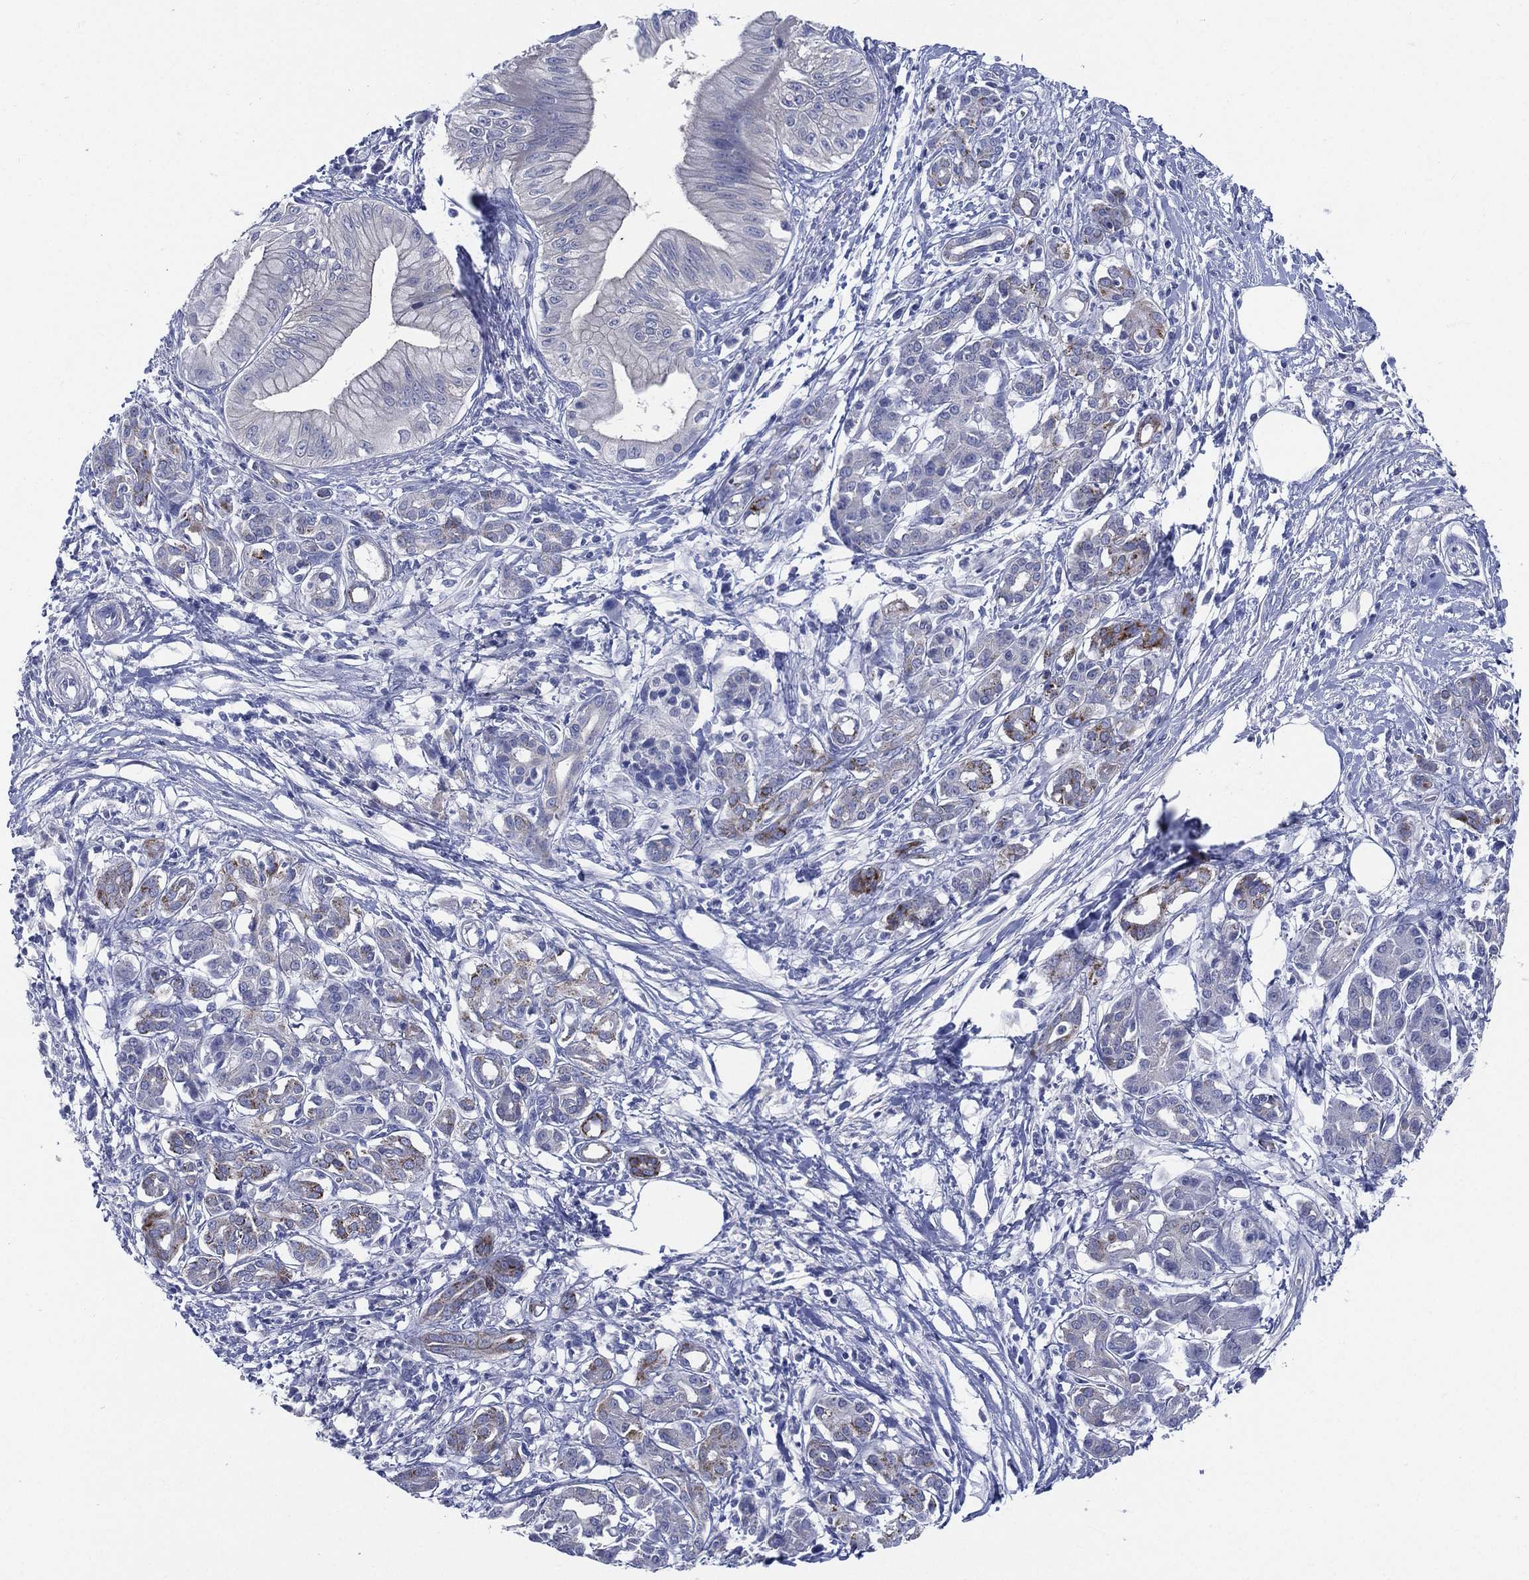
{"staining": {"intensity": "negative", "quantity": "none", "location": "none"}, "tissue": "pancreatic cancer", "cell_type": "Tumor cells", "image_type": "cancer", "snomed": [{"axis": "morphology", "description": "Adenocarcinoma, NOS"}, {"axis": "topography", "description": "Pancreas"}], "caption": "The immunohistochemistry (IHC) micrograph has no significant expression in tumor cells of pancreatic cancer tissue. (Immunohistochemistry, brightfield microscopy, high magnification).", "gene": "C5orf46", "patient": {"sex": "male", "age": 72}}